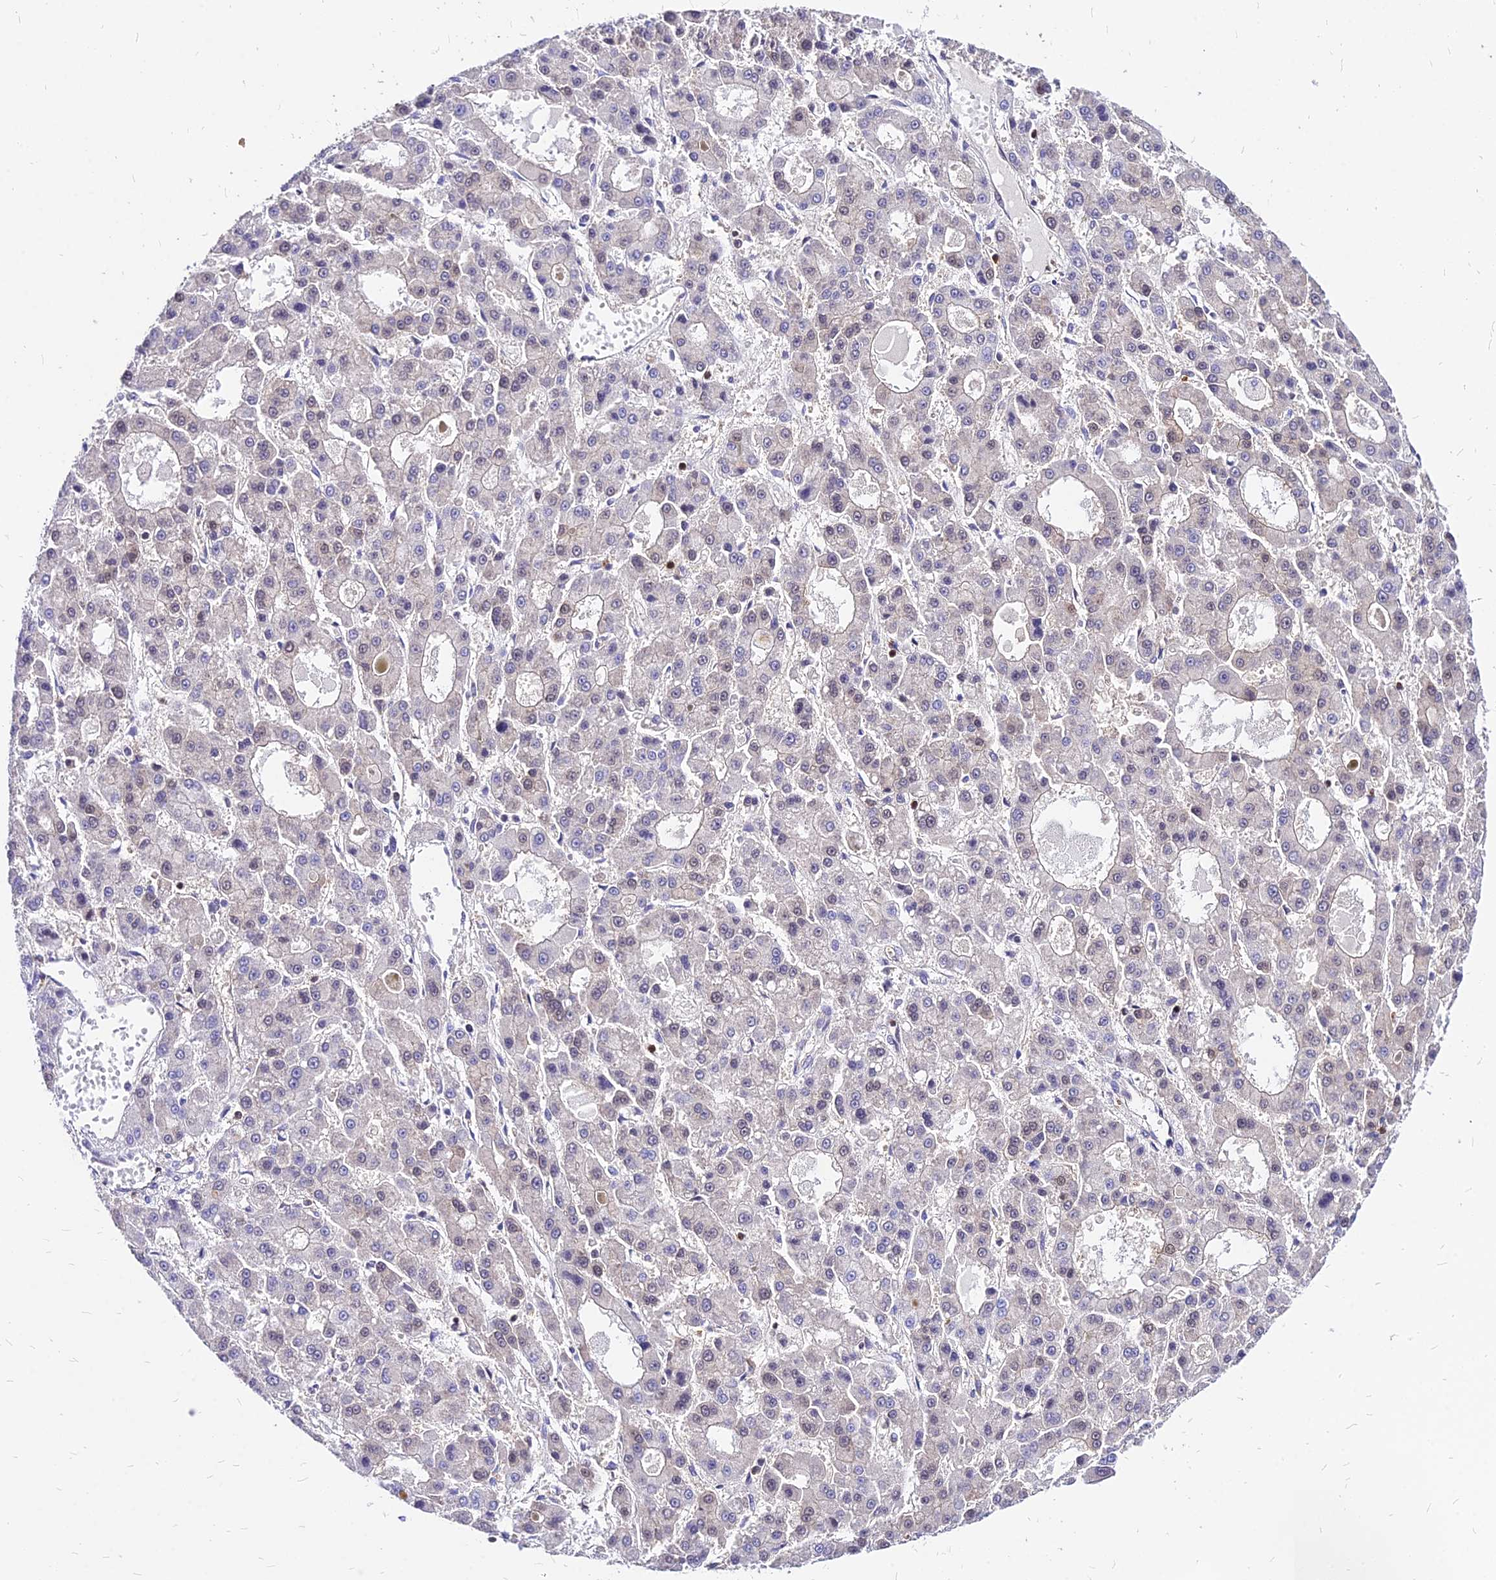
{"staining": {"intensity": "negative", "quantity": "none", "location": "none"}, "tissue": "liver cancer", "cell_type": "Tumor cells", "image_type": "cancer", "snomed": [{"axis": "morphology", "description": "Carcinoma, Hepatocellular, NOS"}, {"axis": "topography", "description": "Liver"}], "caption": "An IHC micrograph of liver hepatocellular carcinoma is shown. There is no staining in tumor cells of liver hepatocellular carcinoma.", "gene": "PAXX", "patient": {"sex": "male", "age": 70}}